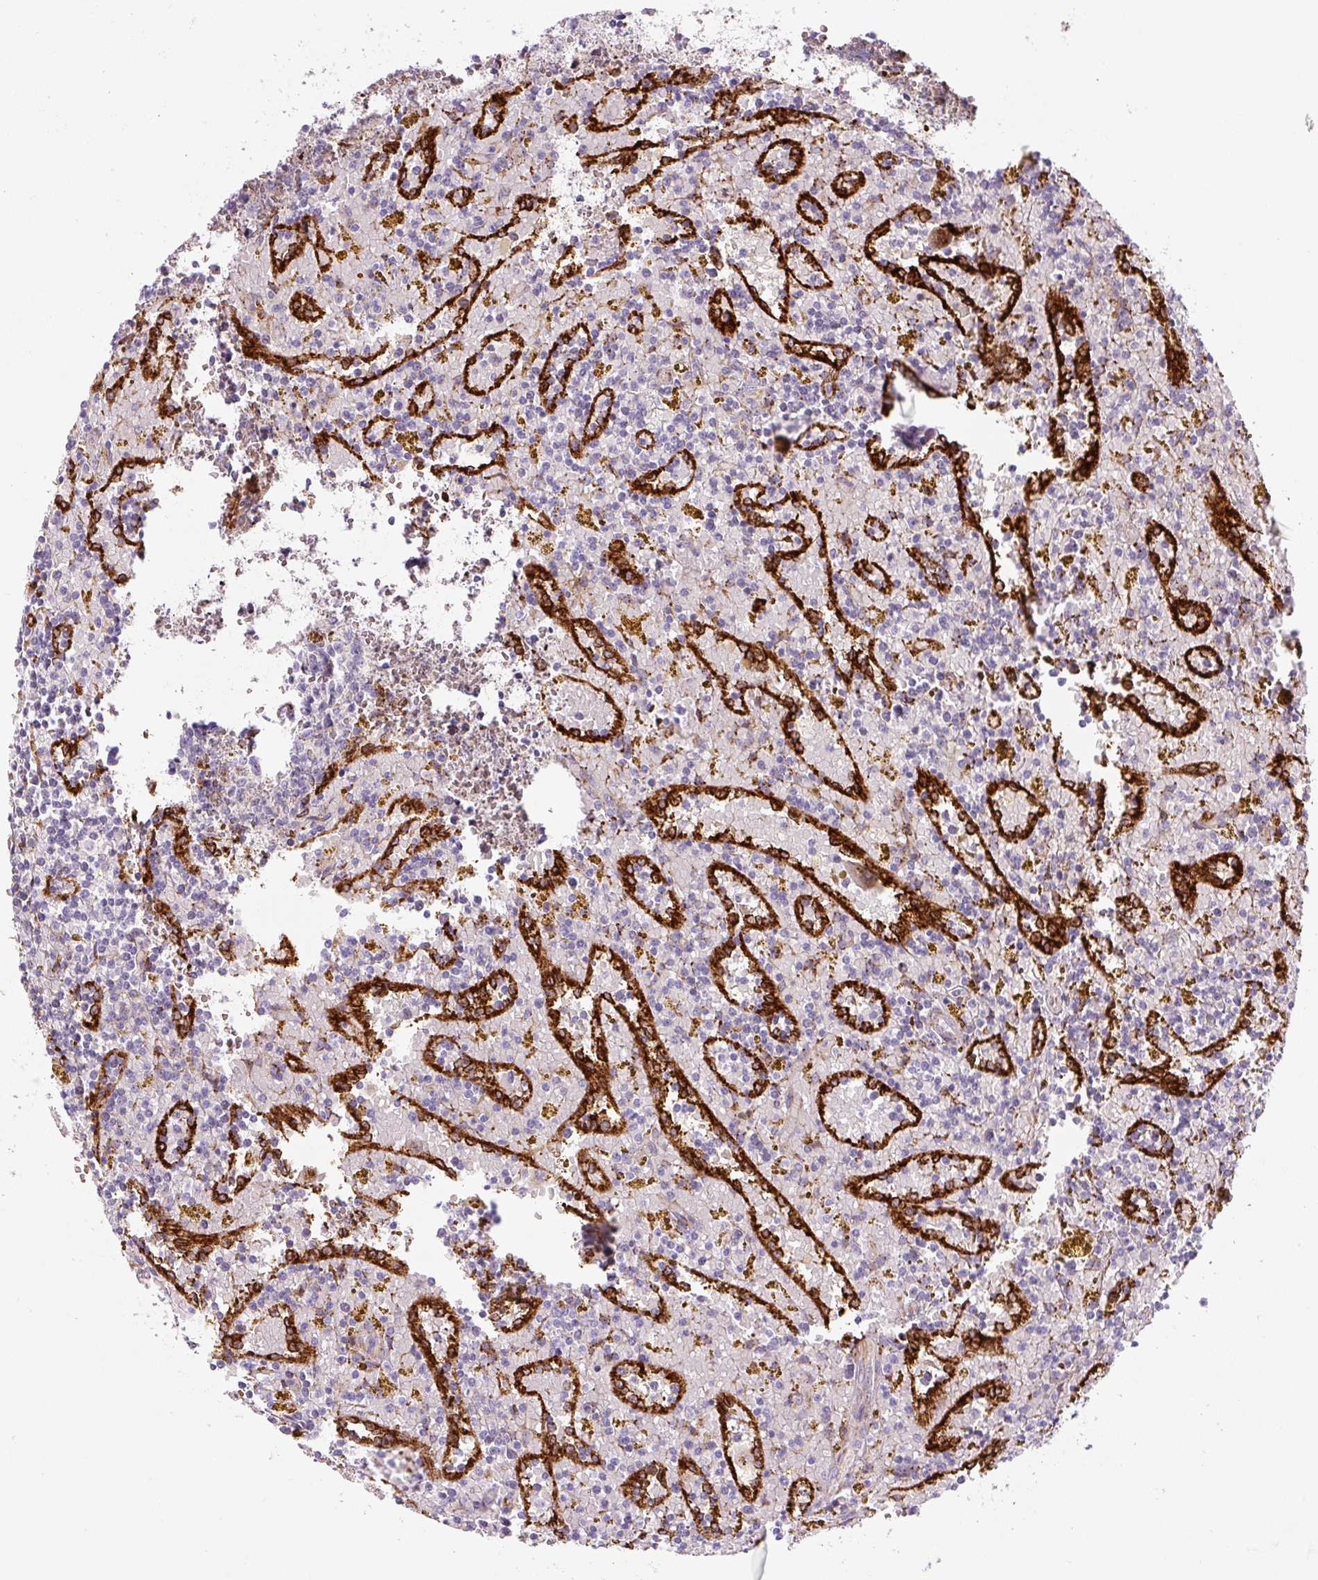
{"staining": {"intensity": "negative", "quantity": "none", "location": "none"}, "tissue": "lymphoma", "cell_type": "Tumor cells", "image_type": "cancer", "snomed": [{"axis": "morphology", "description": "Malignant lymphoma, non-Hodgkin's type, Low grade"}, {"axis": "topography", "description": "Spleen"}, {"axis": "topography", "description": "Lymph node"}], "caption": "High power microscopy histopathology image of an IHC image of malignant lymphoma, non-Hodgkin's type (low-grade), revealing no significant staining in tumor cells. (DAB immunohistochemistry (IHC), high magnification).", "gene": "DISP3", "patient": {"sex": "female", "age": 66}}